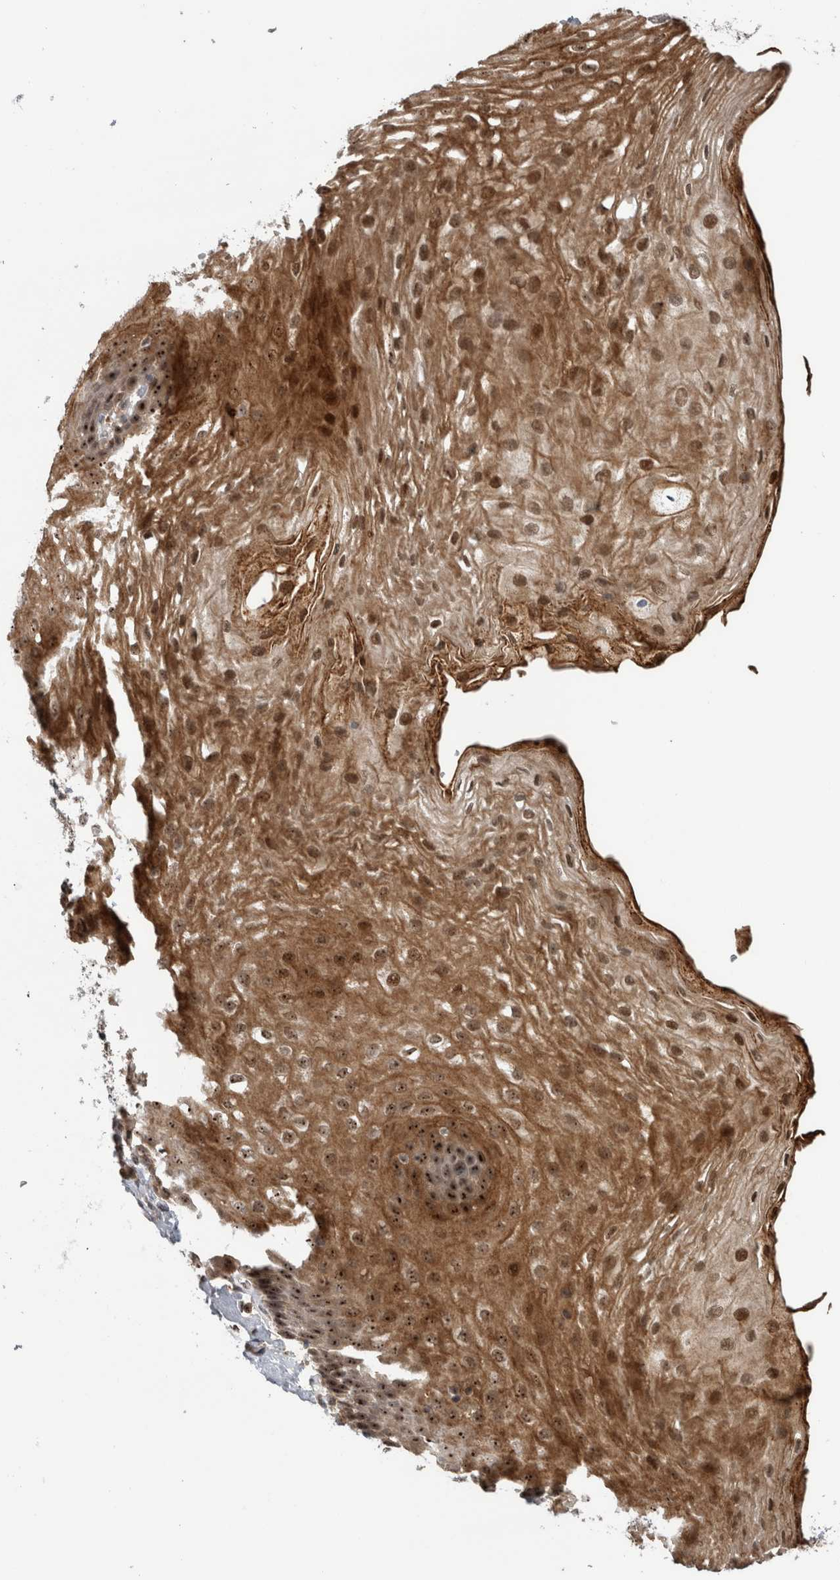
{"staining": {"intensity": "moderate", "quantity": ">75%", "location": "cytoplasmic/membranous,nuclear"}, "tissue": "esophagus", "cell_type": "Squamous epithelial cells", "image_type": "normal", "snomed": [{"axis": "morphology", "description": "Normal tissue, NOS"}, {"axis": "topography", "description": "Esophagus"}], "caption": "Protein analysis of benign esophagus reveals moderate cytoplasmic/membranous,nuclear positivity in about >75% of squamous epithelial cells.", "gene": "TDRD7", "patient": {"sex": "female", "age": 66}}